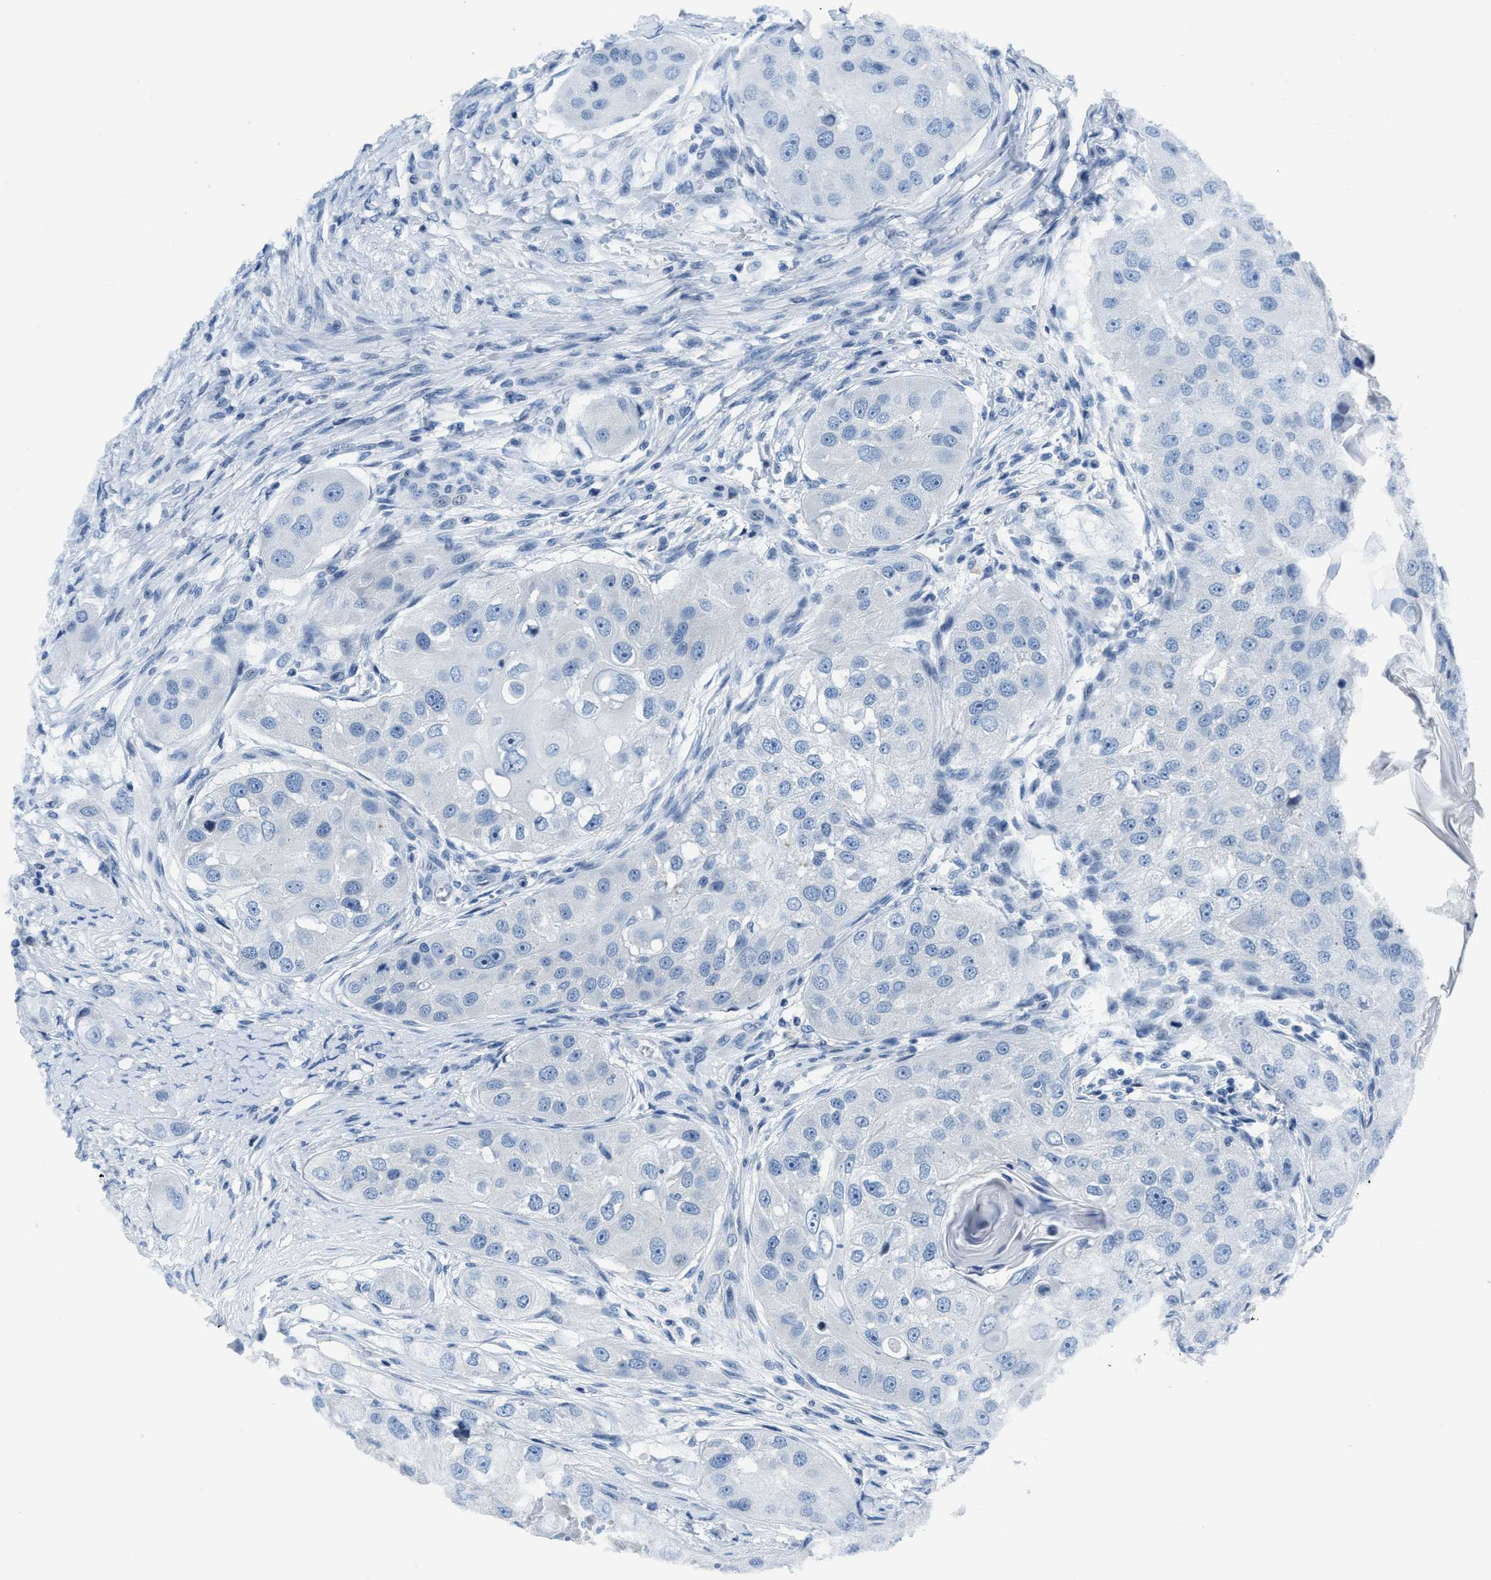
{"staining": {"intensity": "negative", "quantity": "none", "location": "none"}, "tissue": "head and neck cancer", "cell_type": "Tumor cells", "image_type": "cancer", "snomed": [{"axis": "morphology", "description": "Normal tissue, NOS"}, {"axis": "morphology", "description": "Squamous cell carcinoma, NOS"}, {"axis": "topography", "description": "Skeletal muscle"}, {"axis": "topography", "description": "Head-Neck"}], "caption": "A high-resolution histopathology image shows immunohistochemistry (IHC) staining of squamous cell carcinoma (head and neck), which exhibits no significant positivity in tumor cells.", "gene": "ASZ1", "patient": {"sex": "male", "age": 51}}